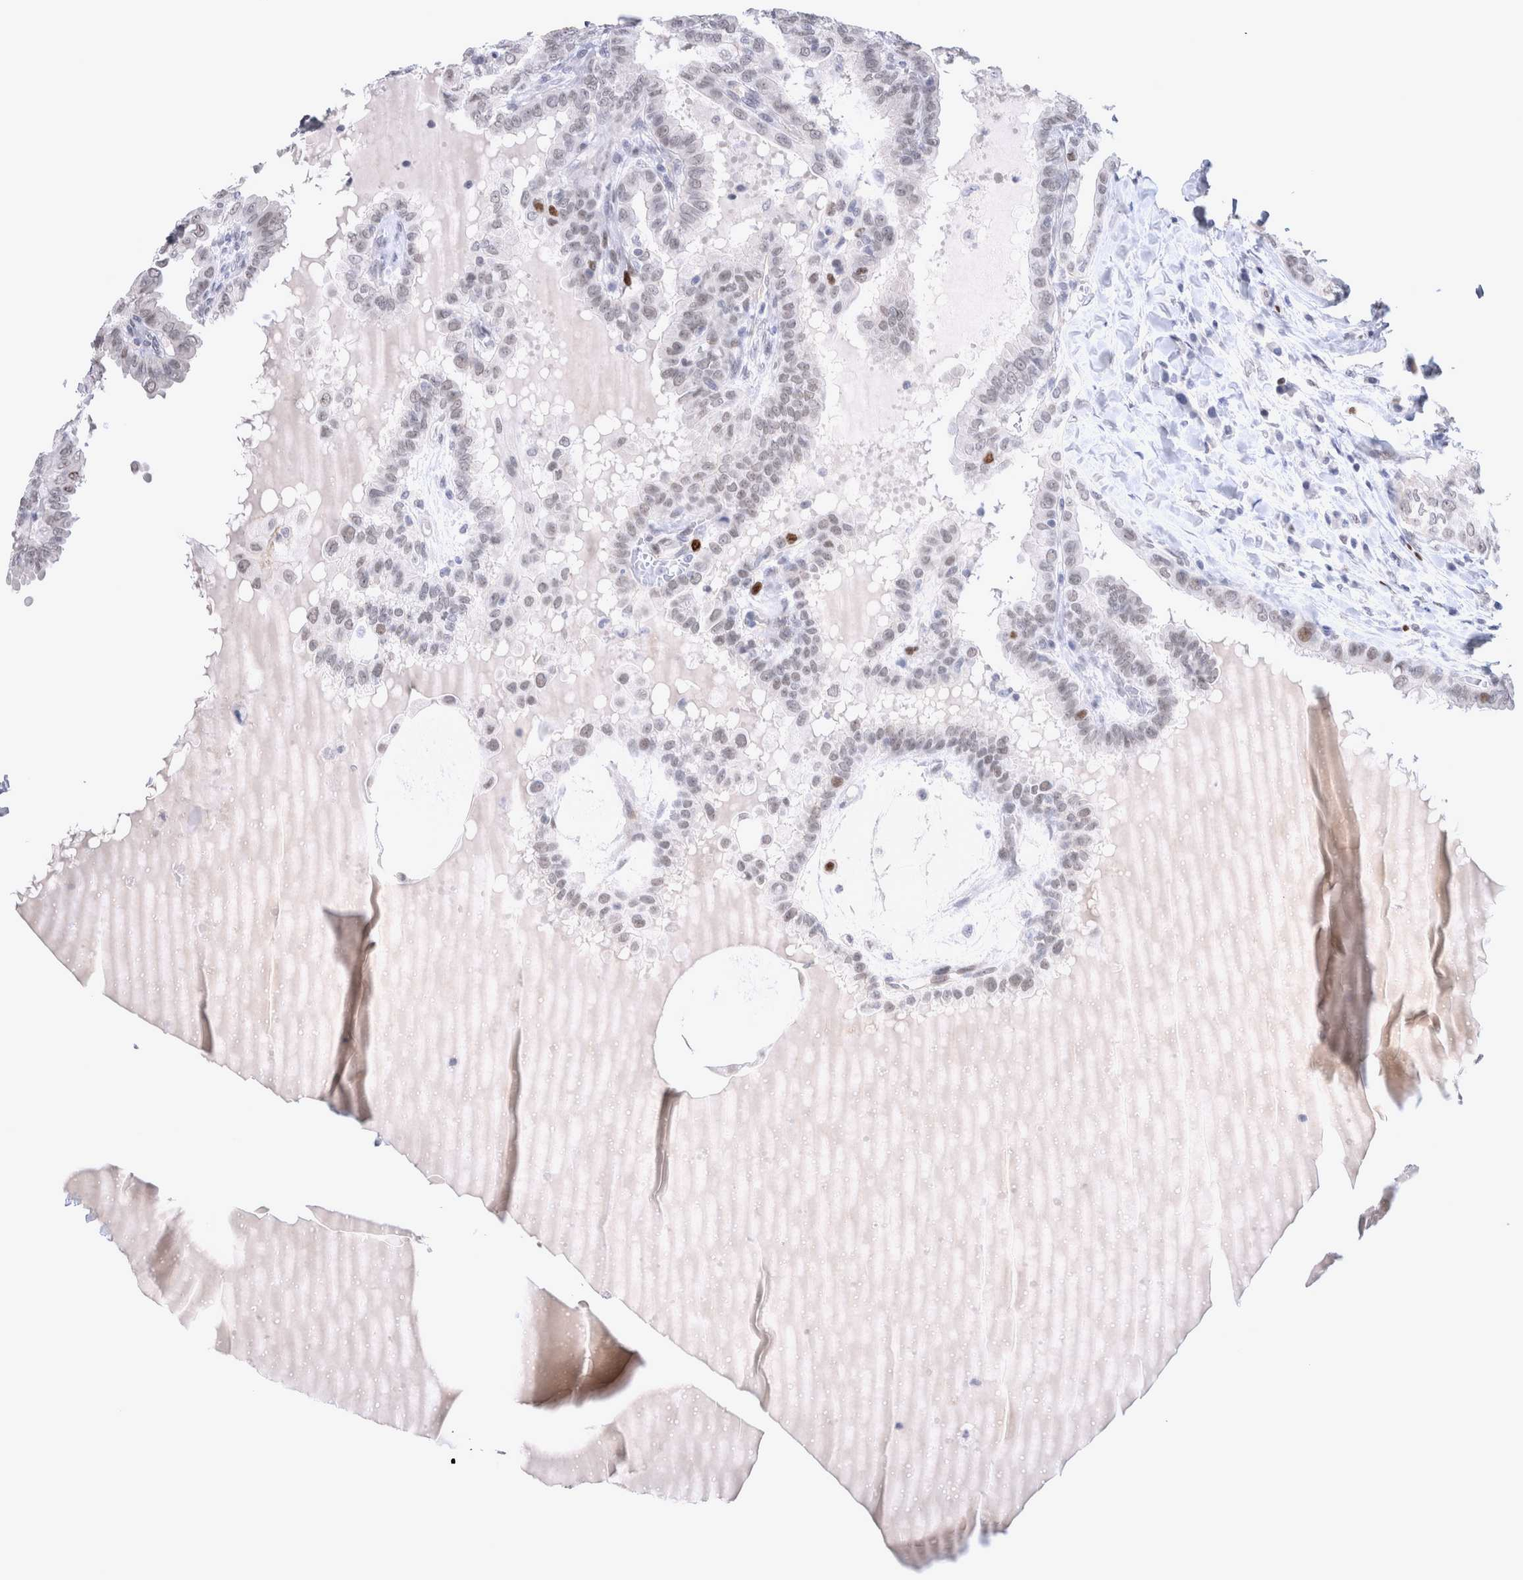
{"staining": {"intensity": "weak", "quantity": ">75%", "location": "nuclear"}, "tissue": "thyroid cancer", "cell_type": "Tumor cells", "image_type": "cancer", "snomed": [{"axis": "morphology", "description": "Papillary adenocarcinoma, NOS"}, {"axis": "topography", "description": "Thyroid gland"}], "caption": "Immunohistochemistry (IHC) histopathology image of neoplastic tissue: human thyroid cancer (papillary adenocarcinoma) stained using IHC shows low levels of weak protein expression localized specifically in the nuclear of tumor cells, appearing as a nuclear brown color.", "gene": "KIF18B", "patient": {"sex": "male", "age": 33}}